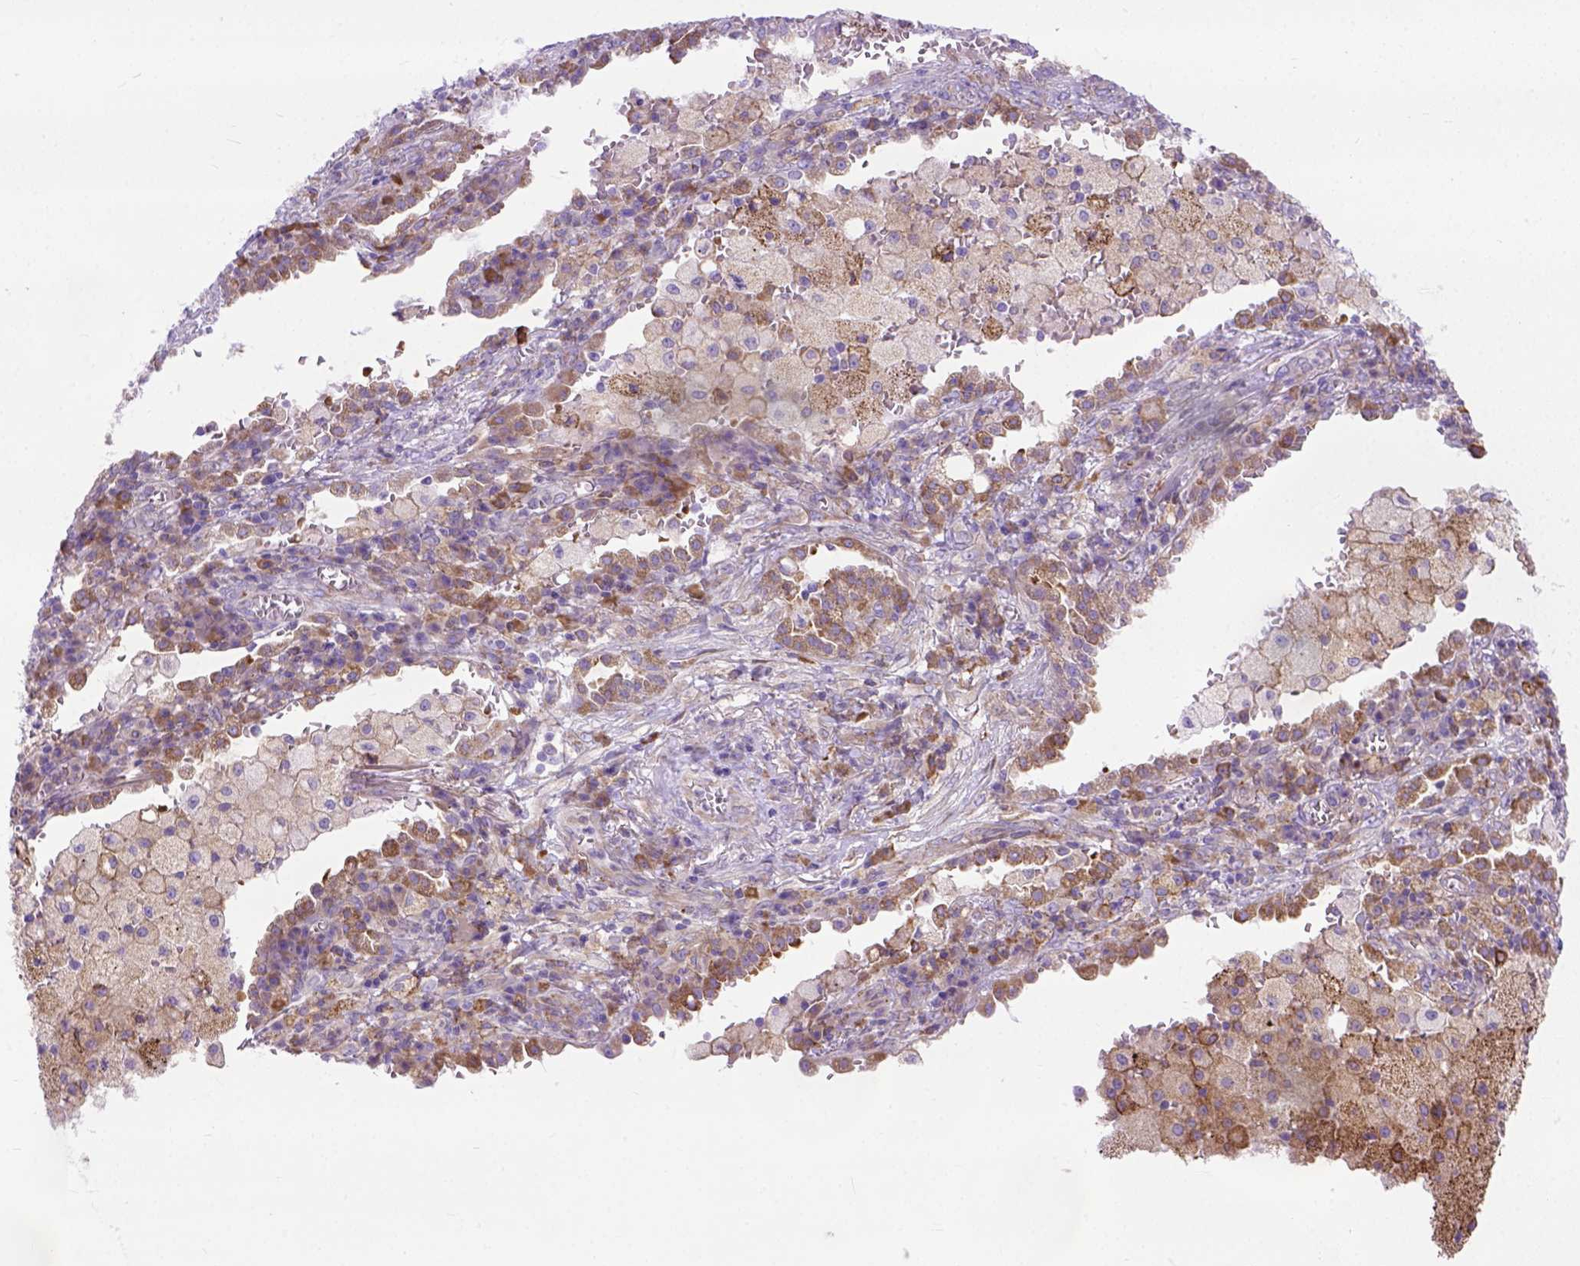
{"staining": {"intensity": "moderate", "quantity": ">75%", "location": "cytoplasmic/membranous"}, "tissue": "lung cancer", "cell_type": "Tumor cells", "image_type": "cancer", "snomed": [{"axis": "morphology", "description": "Adenocarcinoma, NOS"}, {"axis": "topography", "description": "Lung"}], "caption": "The micrograph demonstrates a brown stain indicating the presence of a protein in the cytoplasmic/membranous of tumor cells in lung cancer (adenocarcinoma). (DAB IHC with brightfield microscopy, high magnification).", "gene": "PLK4", "patient": {"sex": "male", "age": 57}}